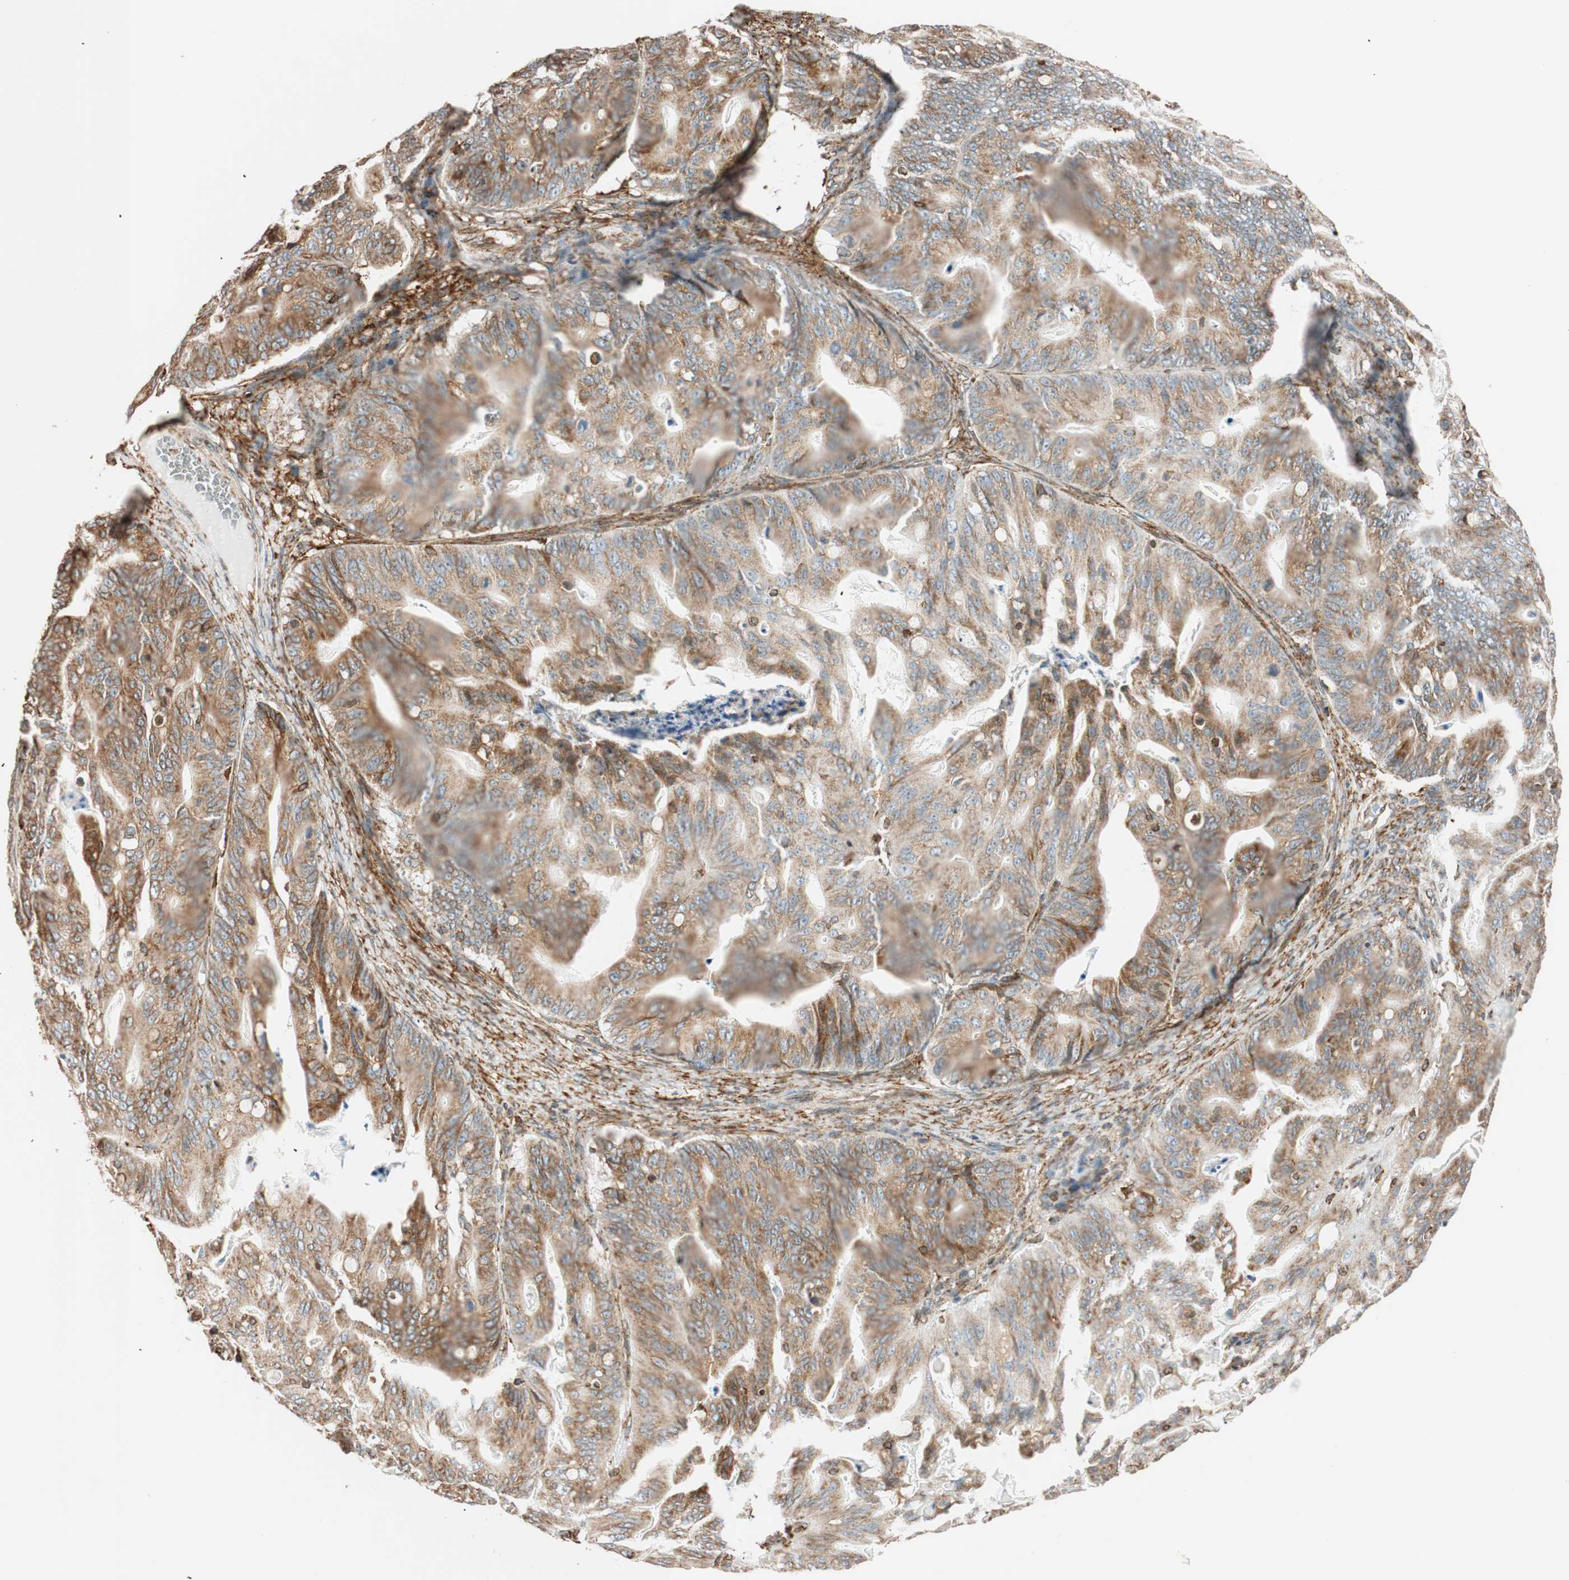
{"staining": {"intensity": "moderate", "quantity": ">75%", "location": "cytoplasmic/membranous"}, "tissue": "ovarian cancer", "cell_type": "Tumor cells", "image_type": "cancer", "snomed": [{"axis": "morphology", "description": "Cystadenocarcinoma, mucinous, NOS"}, {"axis": "topography", "description": "Ovary"}], "caption": "There is medium levels of moderate cytoplasmic/membranous staining in tumor cells of ovarian cancer (mucinous cystadenocarcinoma), as demonstrated by immunohistochemical staining (brown color).", "gene": "PRKCSH", "patient": {"sex": "female", "age": 36}}